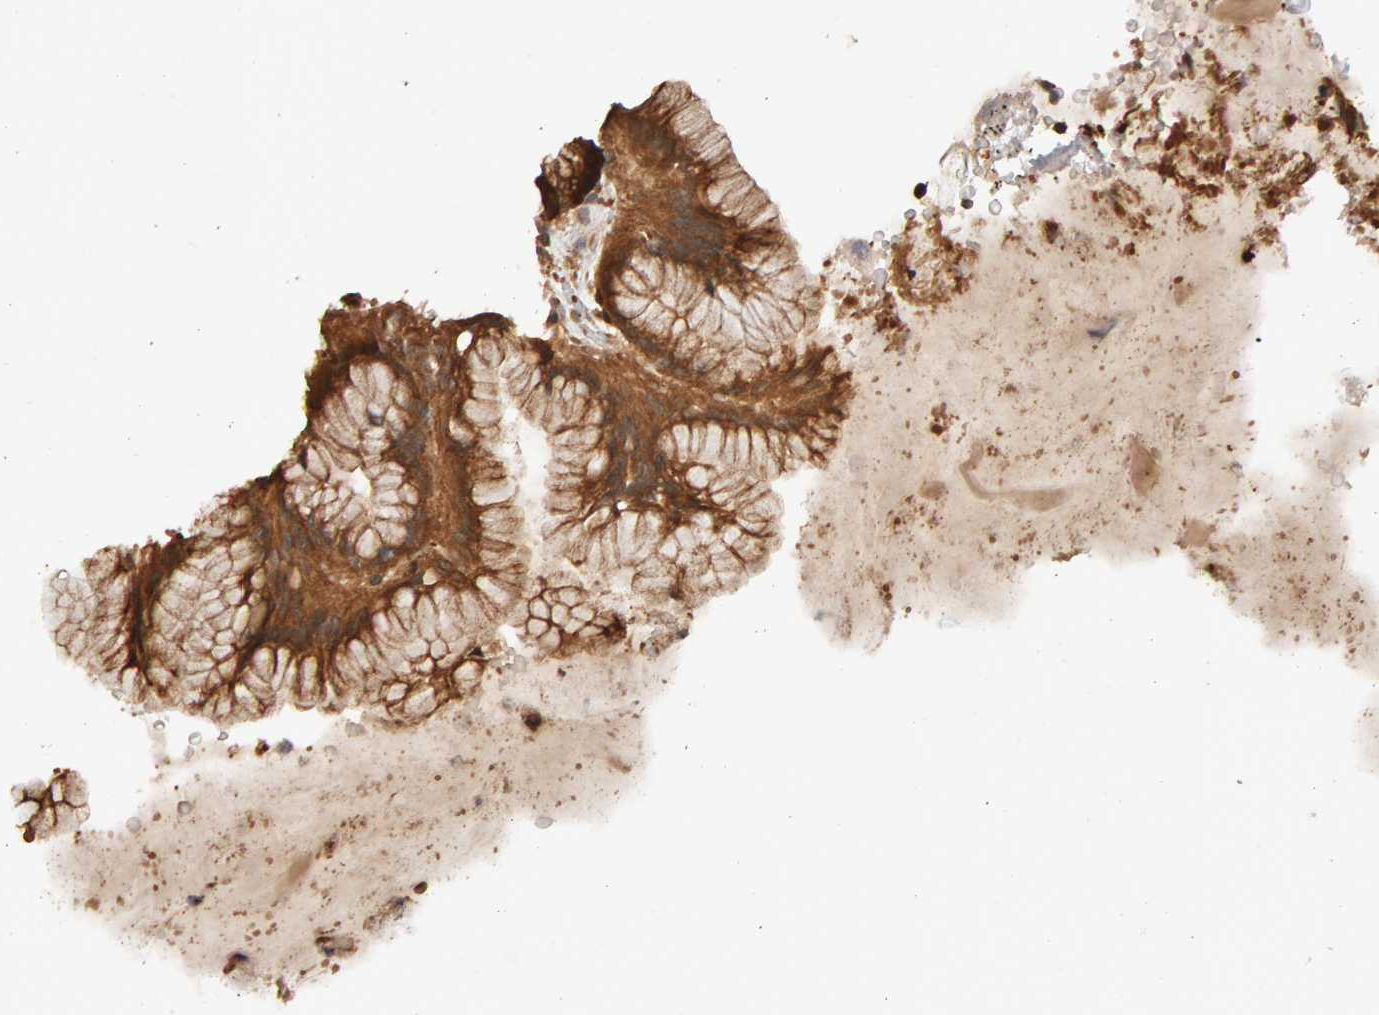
{"staining": {"intensity": "moderate", "quantity": ">75%", "location": "cytoplasmic/membranous"}, "tissue": "stomach", "cell_type": "Glandular cells", "image_type": "normal", "snomed": [{"axis": "morphology", "description": "Normal tissue, NOS"}, {"axis": "topography", "description": "Stomach, upper"}], "caption": "Glandular cells display medium levels of moderate cytoplasmic/membranous expression in about >75% of cells in benign human stomach. The protein of interest is shown in brown color, while the nuclei are stained blue.", "gene": "SYNRG", "patient": {"sex": "male", "age": 68}}